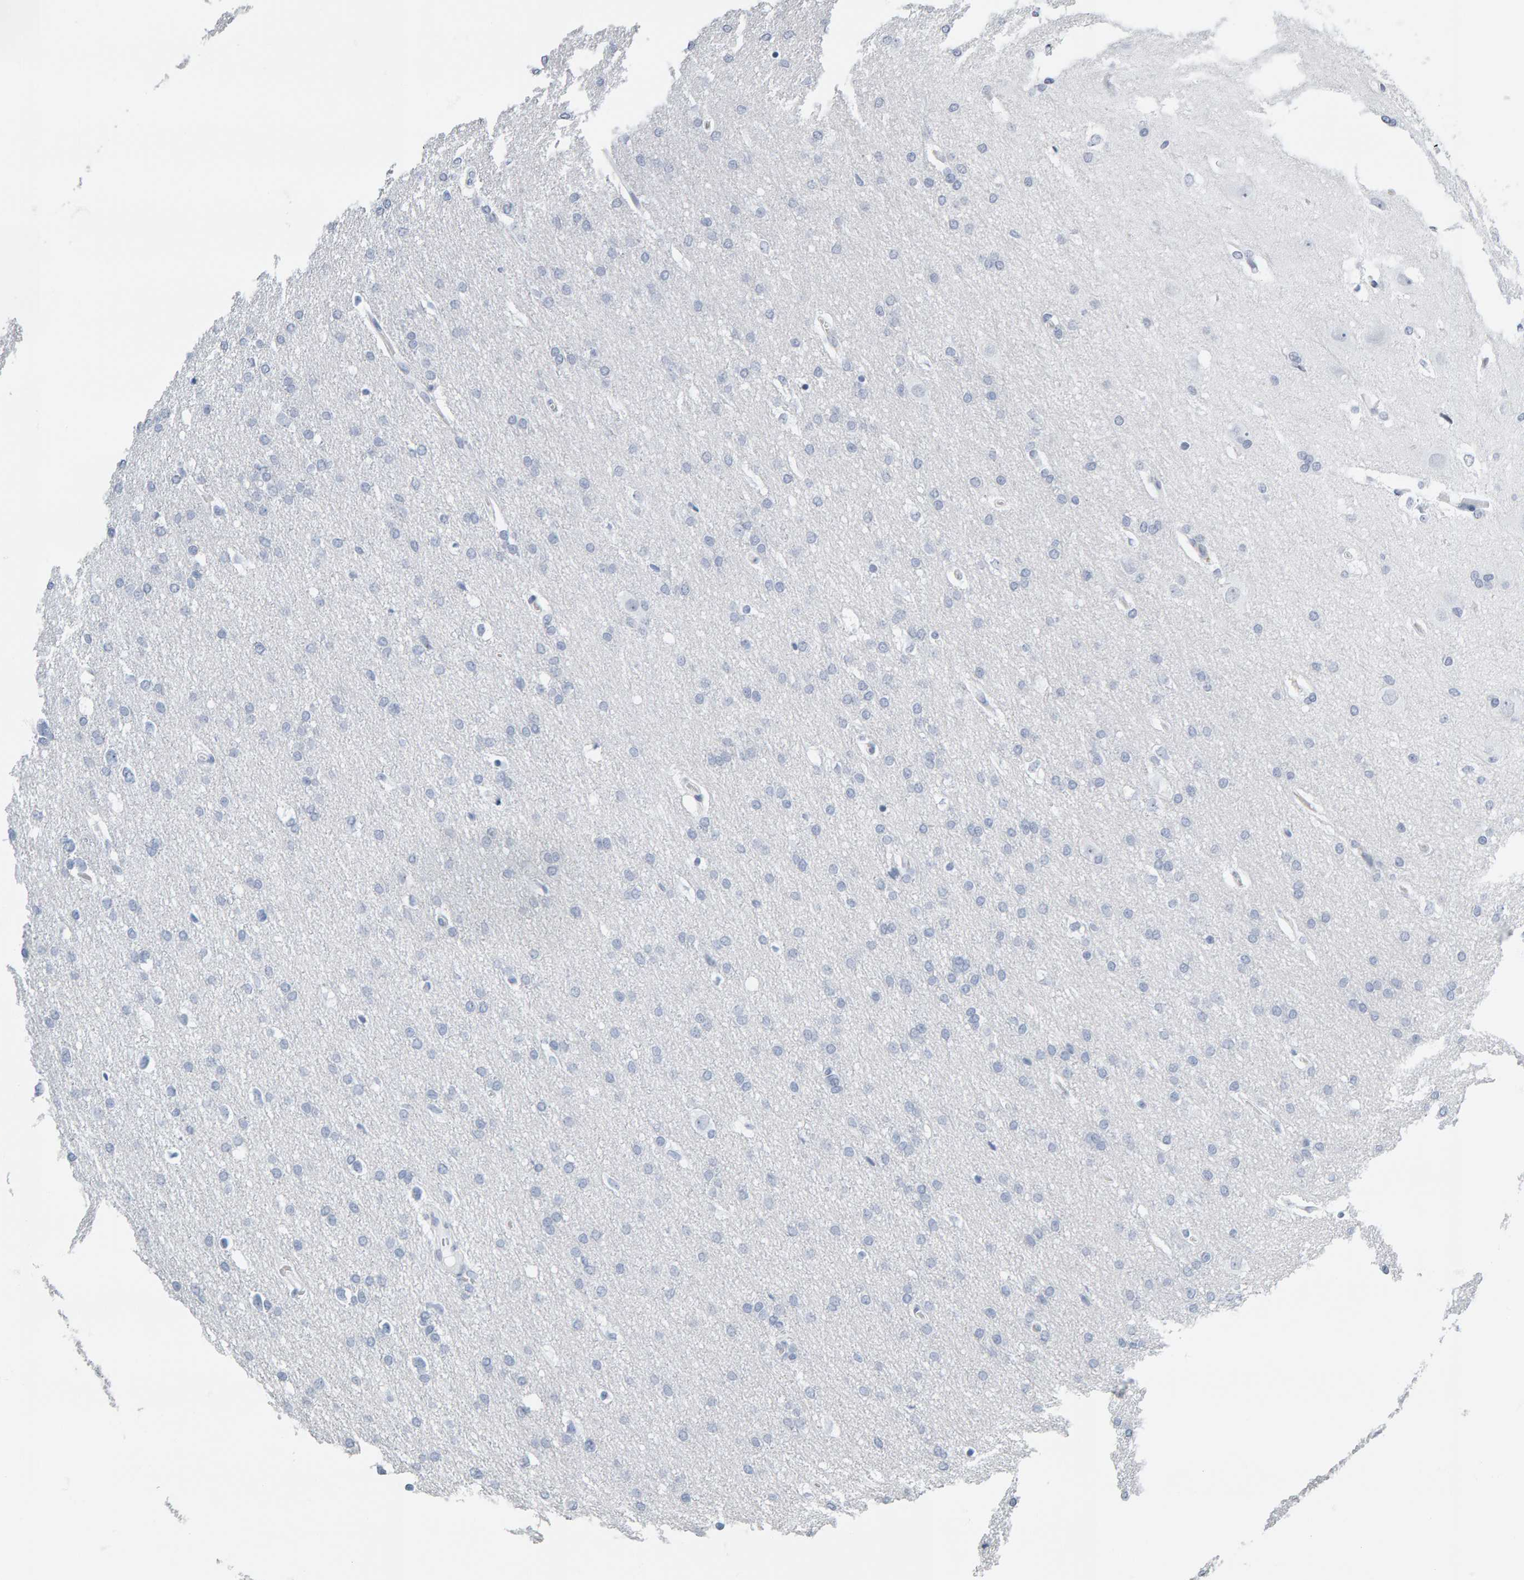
{"staining": {"intensity": "negative", "quantity": "none", "location": "none"}, "tissue": "glioma", "cell_type": "Tumor cells", "image_type": "cancer", "snomed": [{"axis": "morphology", "description": "Glioma, malignant, Low grade"}, {"axis": "topography", "description": "Brain"}], "caption": "Immunohistochemistry histopathology image of neoplastic tissue: glioma stained with DAB (3,3'-diaminobenzidine) reveals no significant protein expression in tumor cells.", "gene": "SPACA3", "patient": {"sex": "female", "age": 37}}